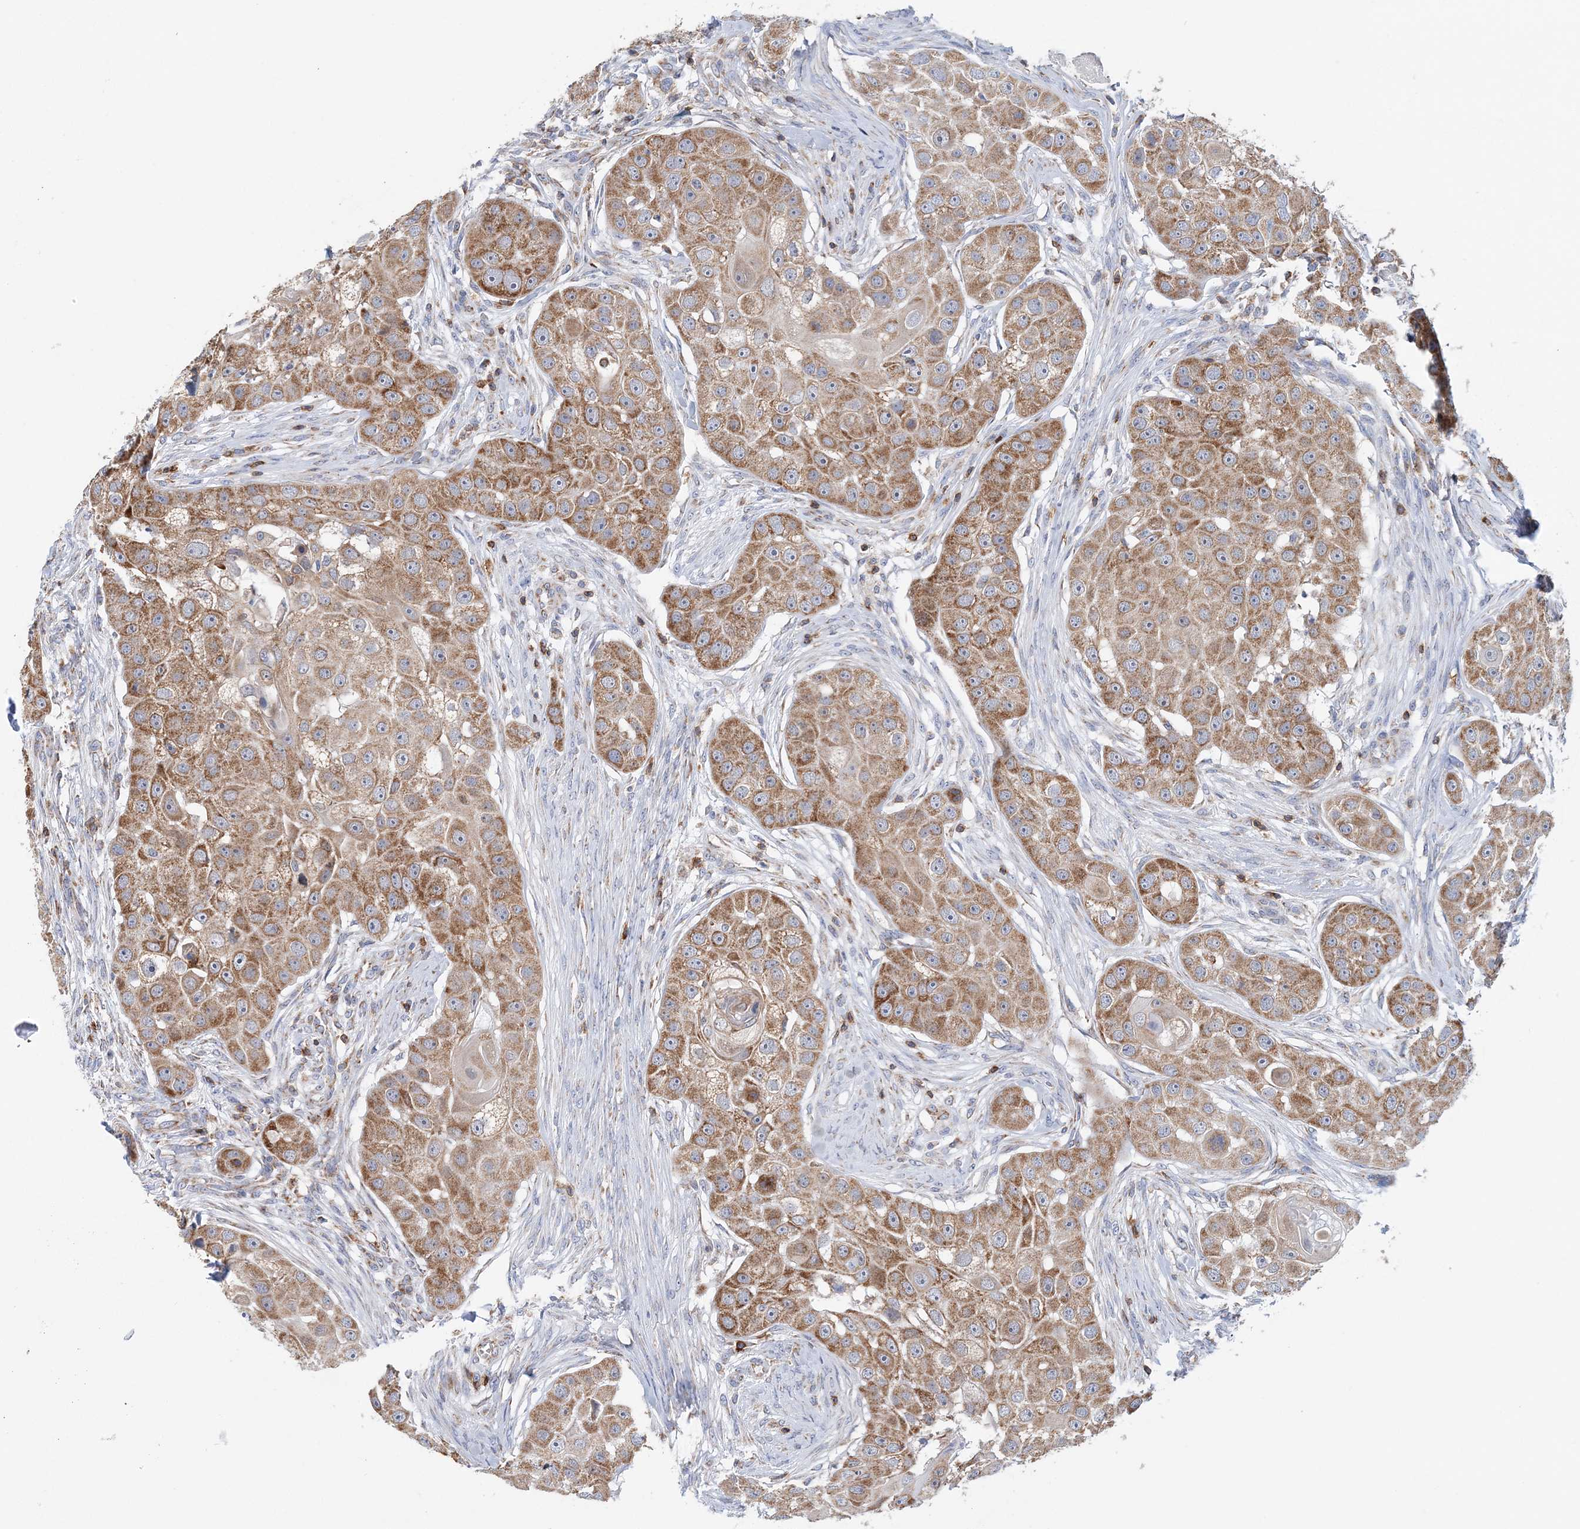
{"staining": {"intensity": "moderate", "quantity": ">75%", "location": "cytoplasmic/membranous"}, "tissue": "head and neck cancer", "cell_type": "Tumor cells", "image_type": "cancer", "snomed": [{"axis": "morphology", "description": "Normal tissue, NOS"}, {"axis": "morphology", "description": "Squamous cell carcinoma, NOS"}, {"axis": "topography", "description": "Skeletal muscle"}, {"axis": "topography", "description": "Head-Neck"}], "caption": "Squamous cell carcinoma (head and neck) stained with DAB IHC reveals medium levels of moderate cytoplasmic/membranous expression in approximately >75% of tumor cells.", "gene": "TTC32", "patient": {"sex": "male", "age": 51}}